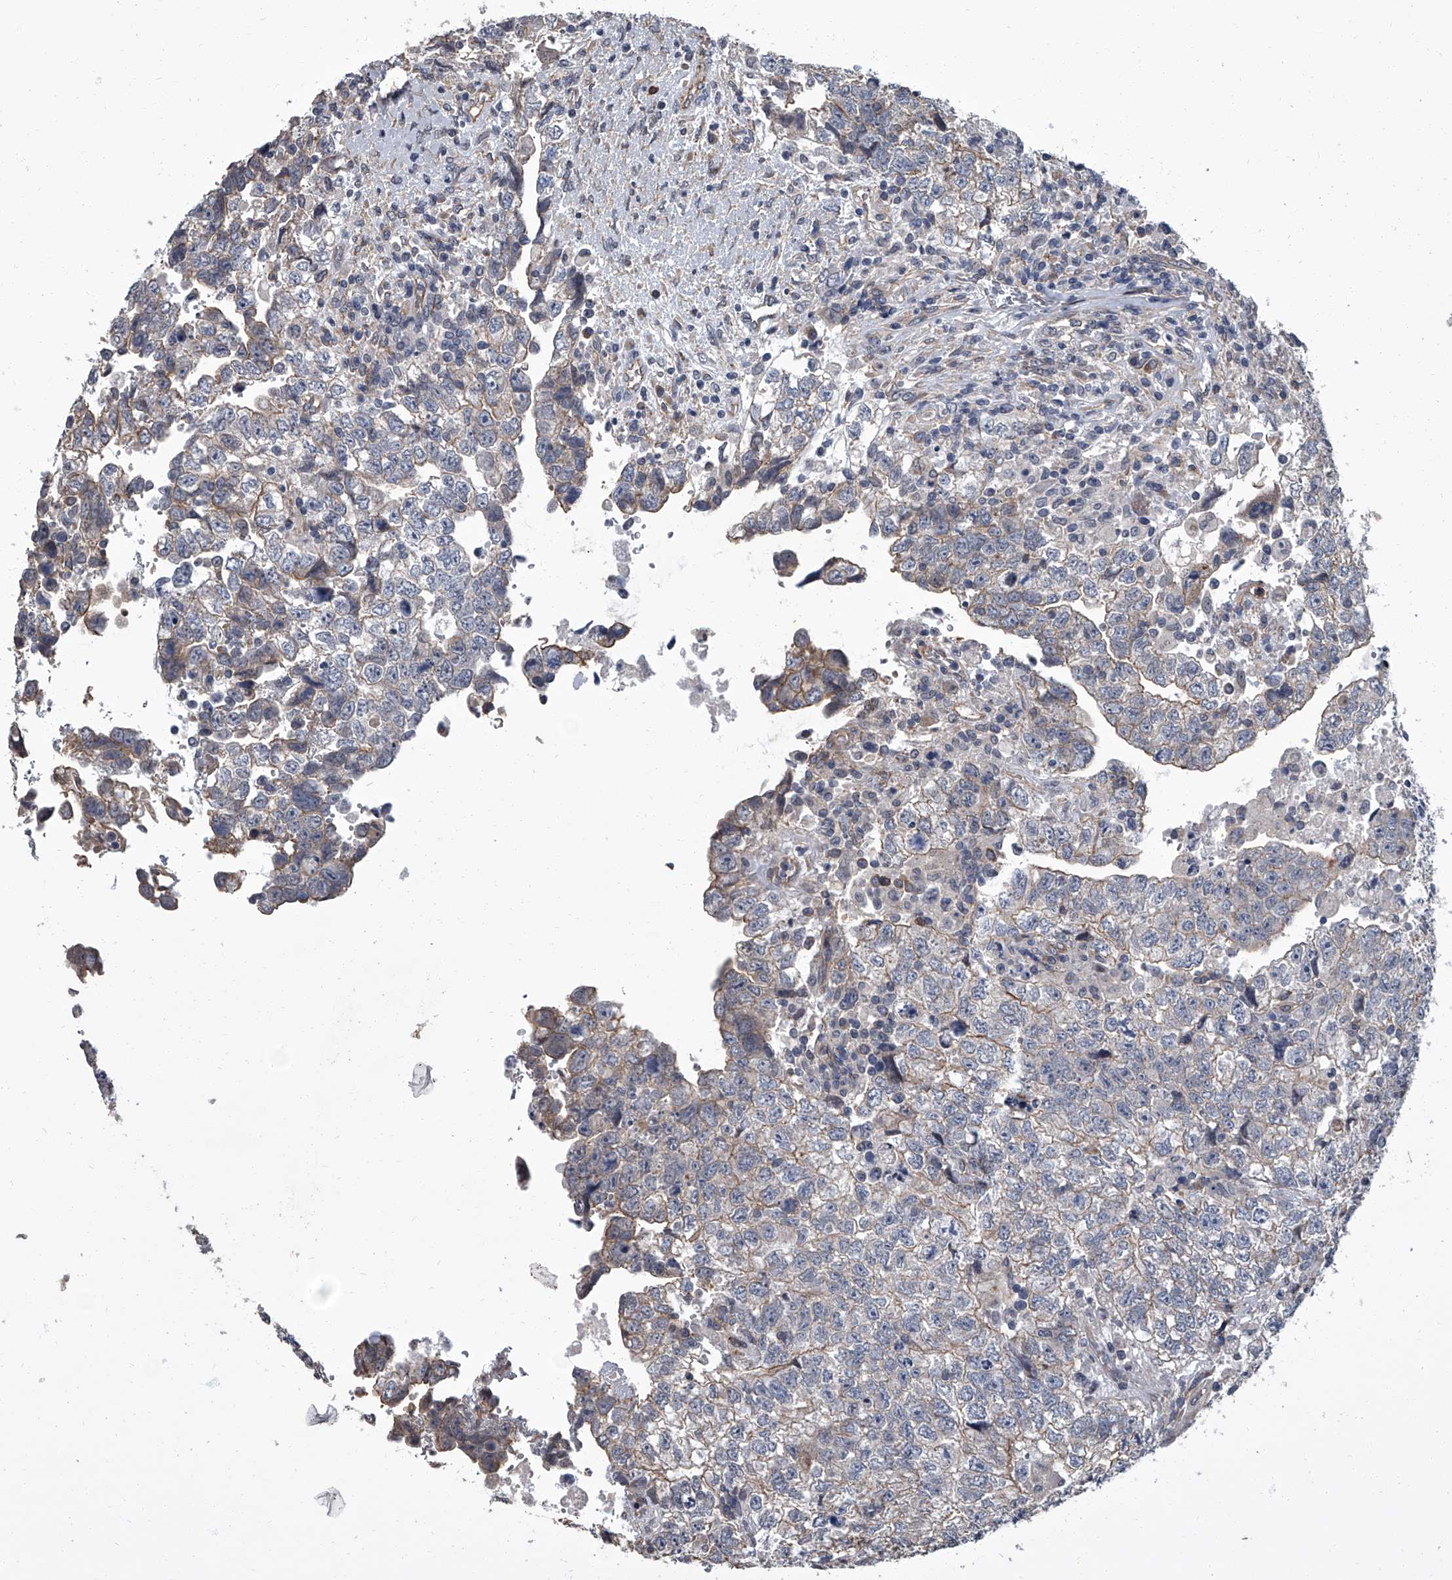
{"staining": {"intensity": "weak", "quantity": "25%-75%", "location": "cytoplasmic/membranous"}, "tissue": "testis cancer", "cell_type": "Tumor cells", "image_type": "cancer", "snomed": [{"axis": "morphology", "description": "Carcinoma, Embryonal, NOS"}, {"axis": "topography", "description": "Testis"}], "caption": "Protein staining of embryonal carcinoma (testis) tissue shows weak cytoplasmic/membranous positivity in approximately 25%-75% of tumor cells.", "gene": "SIRT4", "patient": {"sex": "male", "age": 37}}